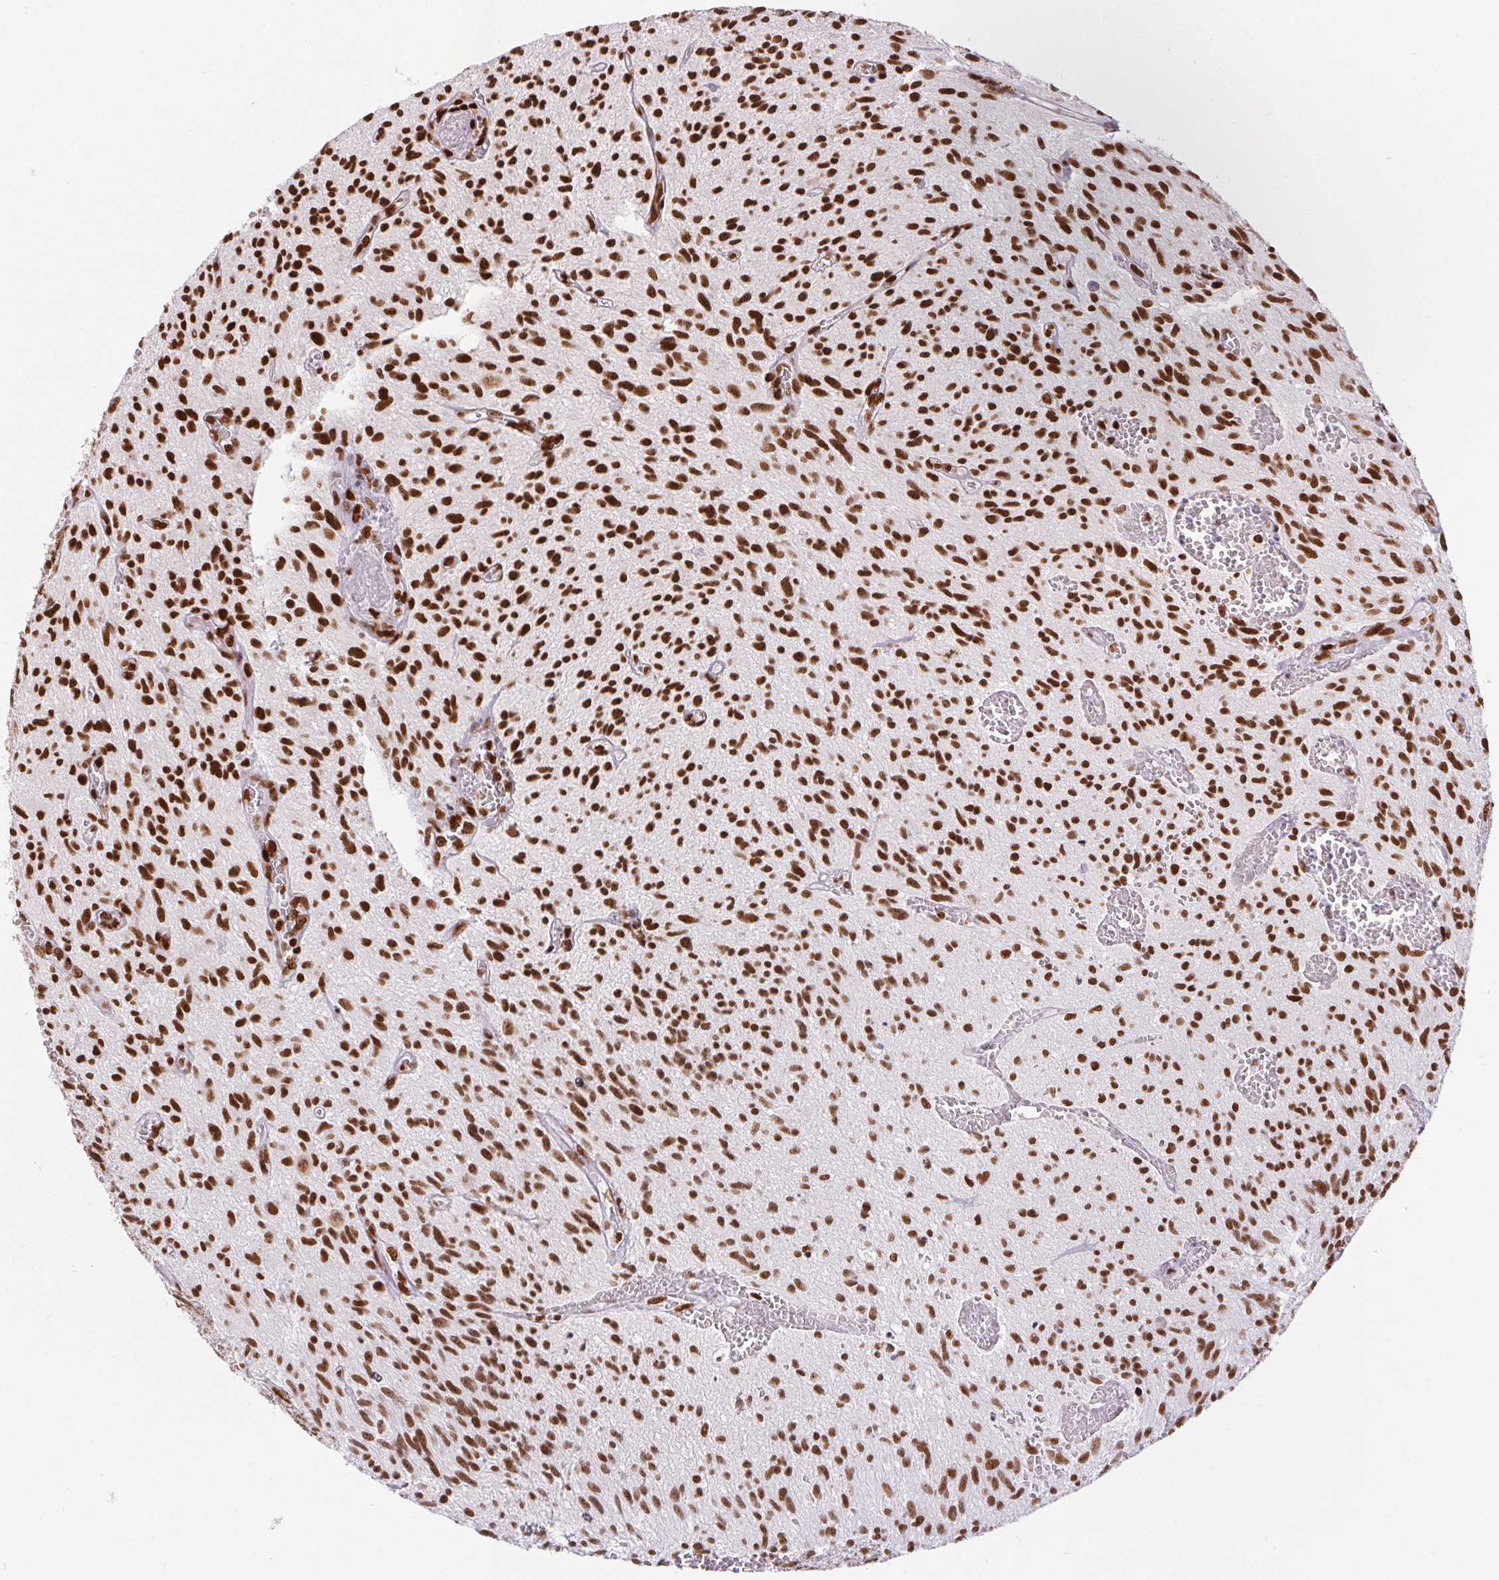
{"staining": {"intensity": "moderate", "quantity": ">75%", "location": "nuclear"}, "tissue": "glioma", "cell_type": "Tumor cells", "image_type": "cancer", "snomed": [{"axis": "morphology", "description": "Glioma, malignant, High grade"}, {"axis": "topography", "description": "Brain"}], "caption": "Tumor cells show medium levels of moderate nuclear staining in approximately >75% of cells in human malignant glioma (high-grade). (Brightfield microscopy of DAB IHC at high magnification).", "gene": "ZNF80", "patient": {"sex": "male", "age": 75}}